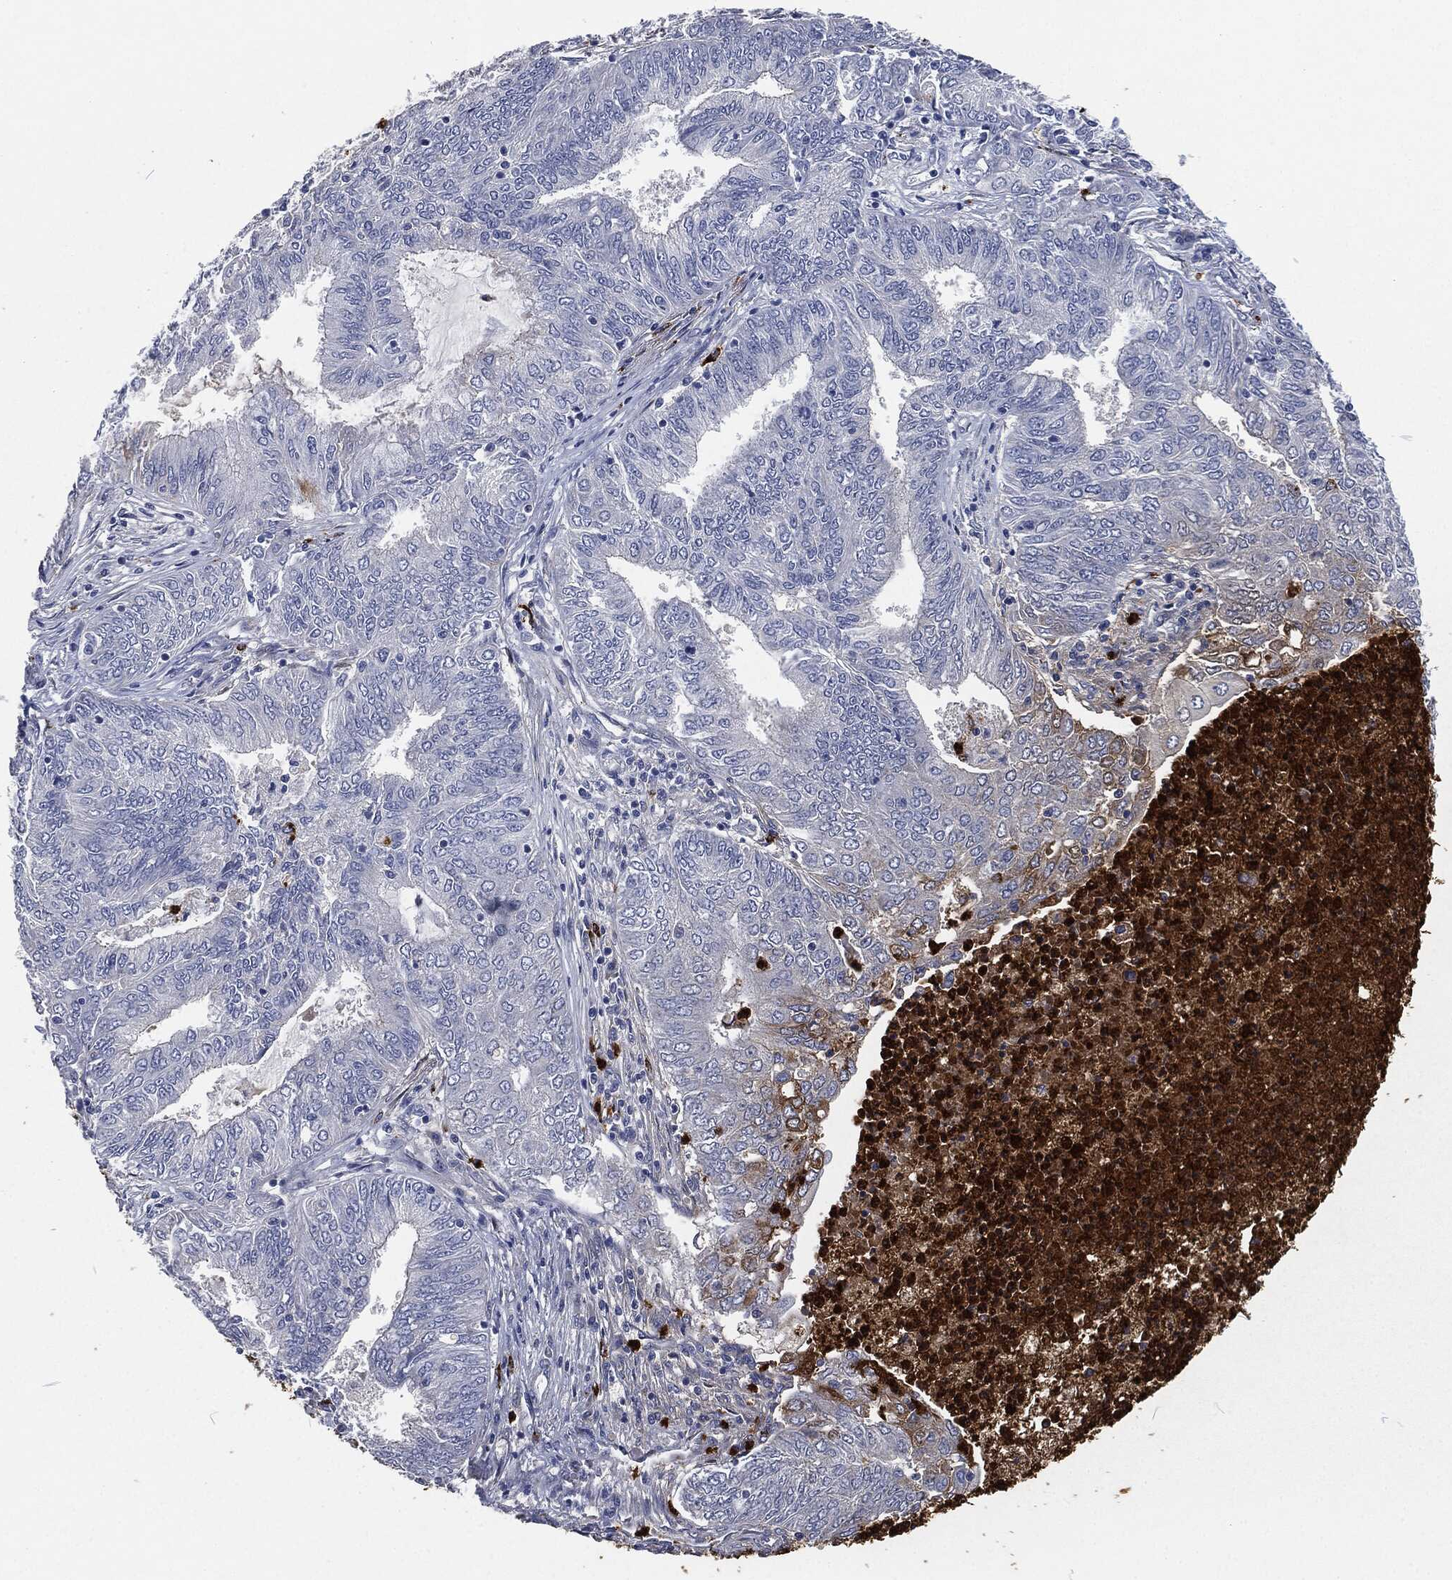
{"staining": {"intensity": "negative", "quantity": "none", "location": "none"}, "tissue": "endometrial cancer", "cell_type": "Tumor cells", "image_type": "cancer", "snomed": [{"axis": "morphology", "description": "Adenocarcinoma, NOS"}, {"axis": "topography", "description": "Endometrium"}], "caption": "The immunohistochemistry photomicrograph has no significant expression in tumor cells of endometrial adenocarcinoma tissue.", "gene": "MPO", "patient": {"sex": "female", "age": 62}}